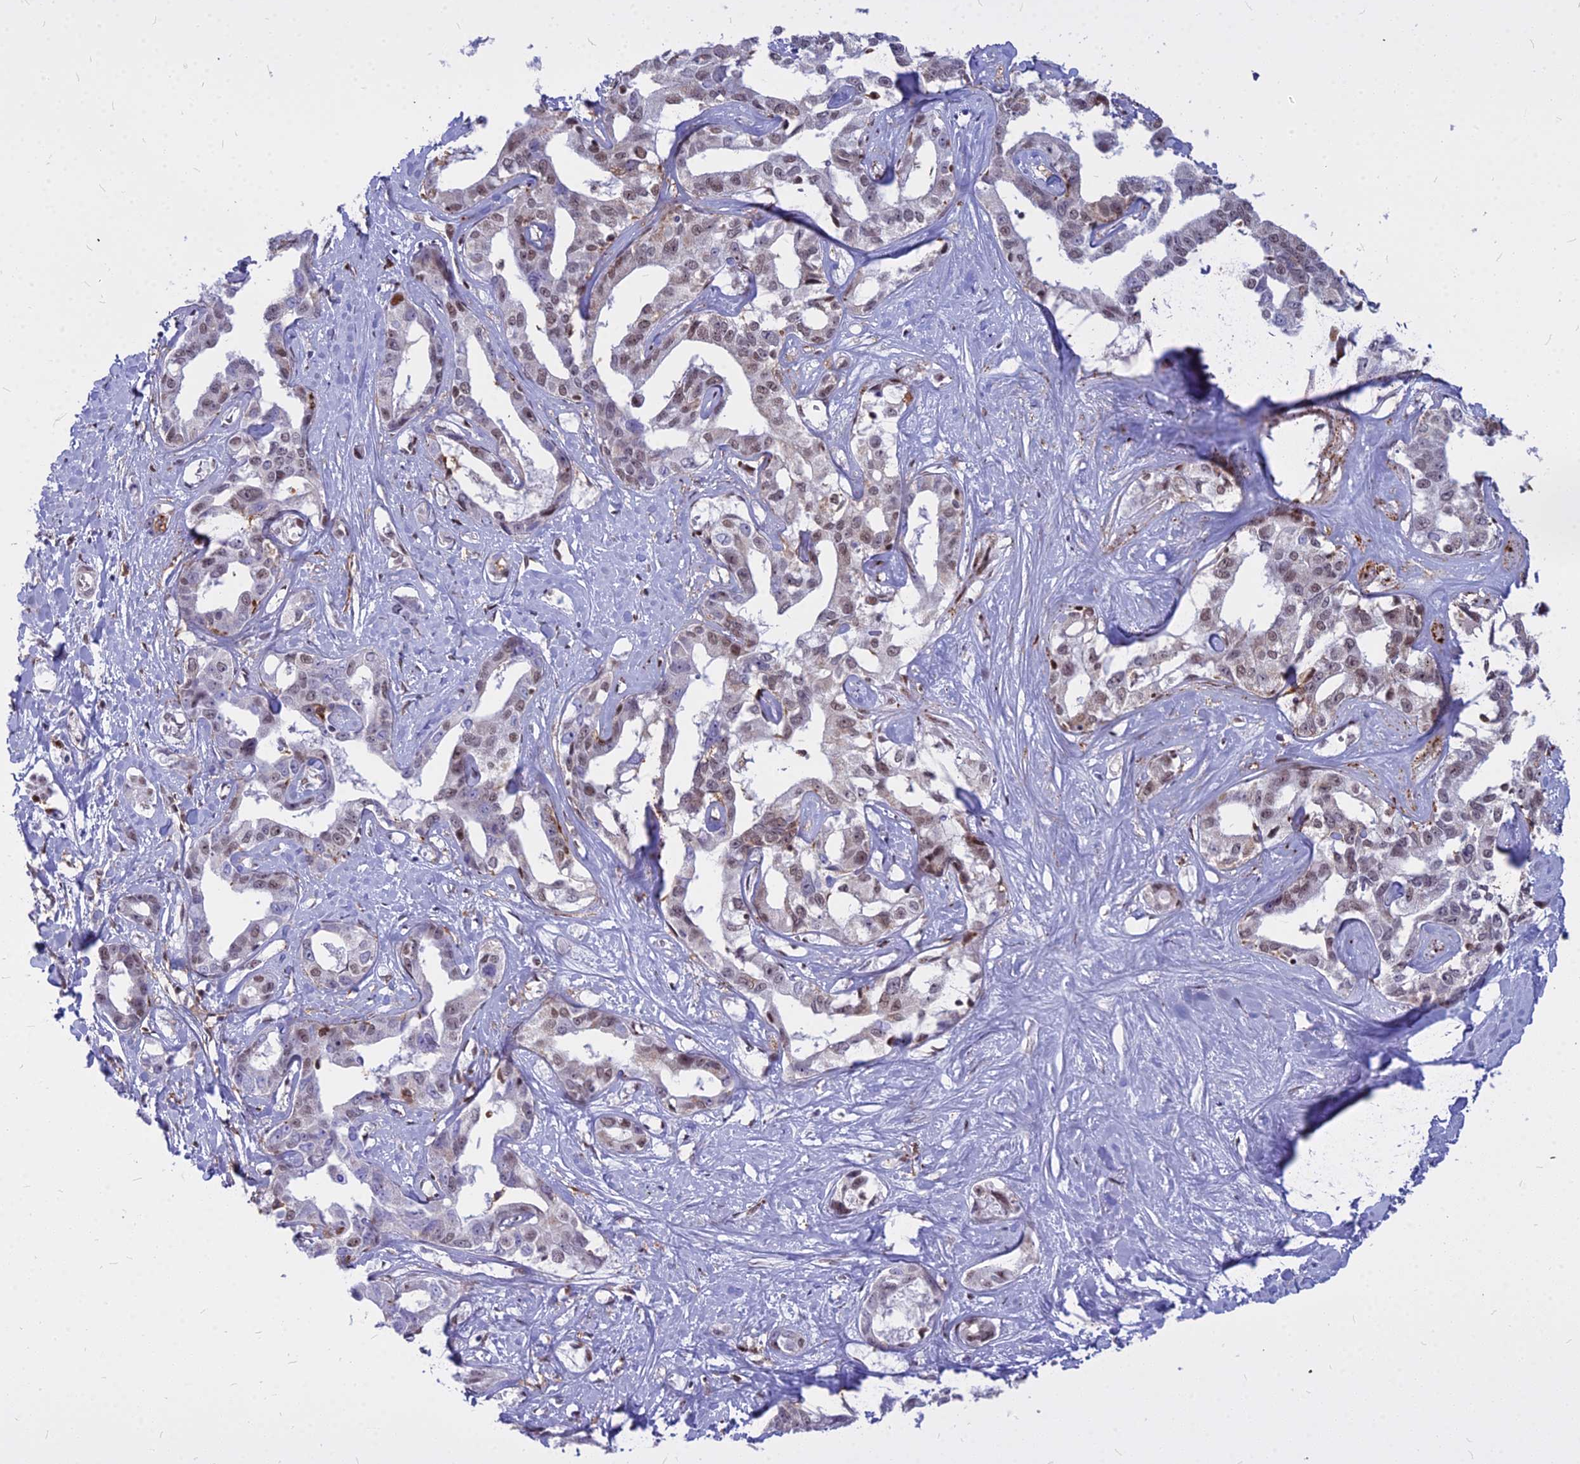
{"staining": {"intensity": "weak", "quantity": "<25%", "location": "nuclear"}, "tissue": "liver cancer", "cell_type": "Tumor cells", "image_type": "cancer", "snomed": [{"axis": "morphology", "description": "Cholangiocarcinoma"}, {"axis": "topography", "description": "Liver"}], "caption": "High magnification brightfield microscopy of liver cholangiocarcinoma stained with DAB (brown) and counterstained with hematoxylin (blue): tumor cells show no significant expression.", "gene": "ALG10", "patient": {"sex": "male", "age": 59}}